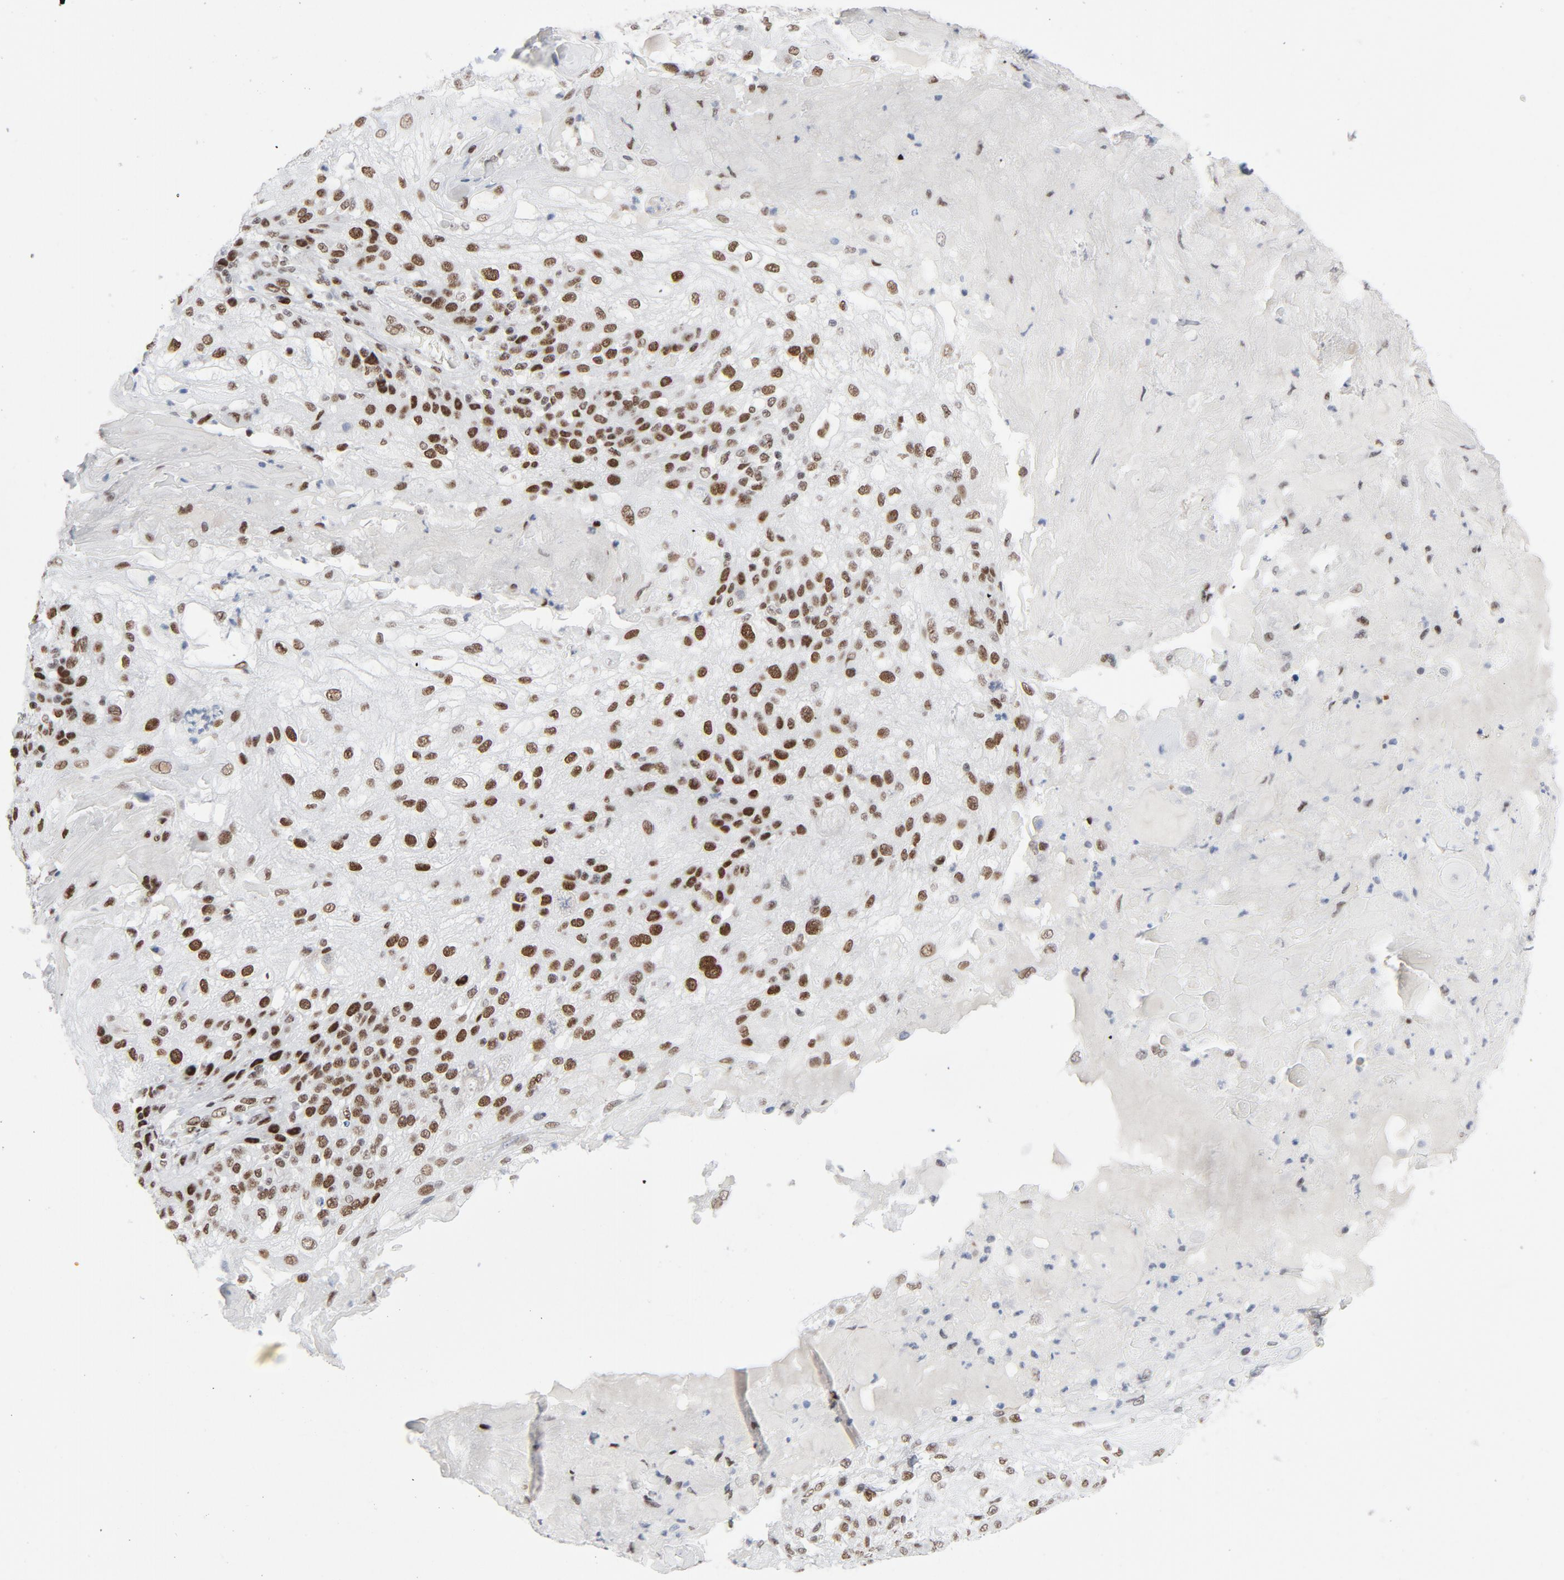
{"staining": {"intensity": "moderate", "quantity": ">75%", "location": "nuclear"}, "tissue": "skin cancer", "cell_type": "Tumor cells", "image_type": "cancer", "snomed": [{"axis": "morphology", "description": "Normal tissue, NOS"}, {"axis": "morphology", "description": "Squamous cell carcinoma, NOS"}, {"axis": "topography", "description": "Skin"}], "caption": "Protein expression analysis of human skin cancer (squamous cell carcinoma) reveals moderate nuclear expression in about >75% of tumor cells.", "gene": "HSF1", "patient": {"sex": "female", "age": 83}}